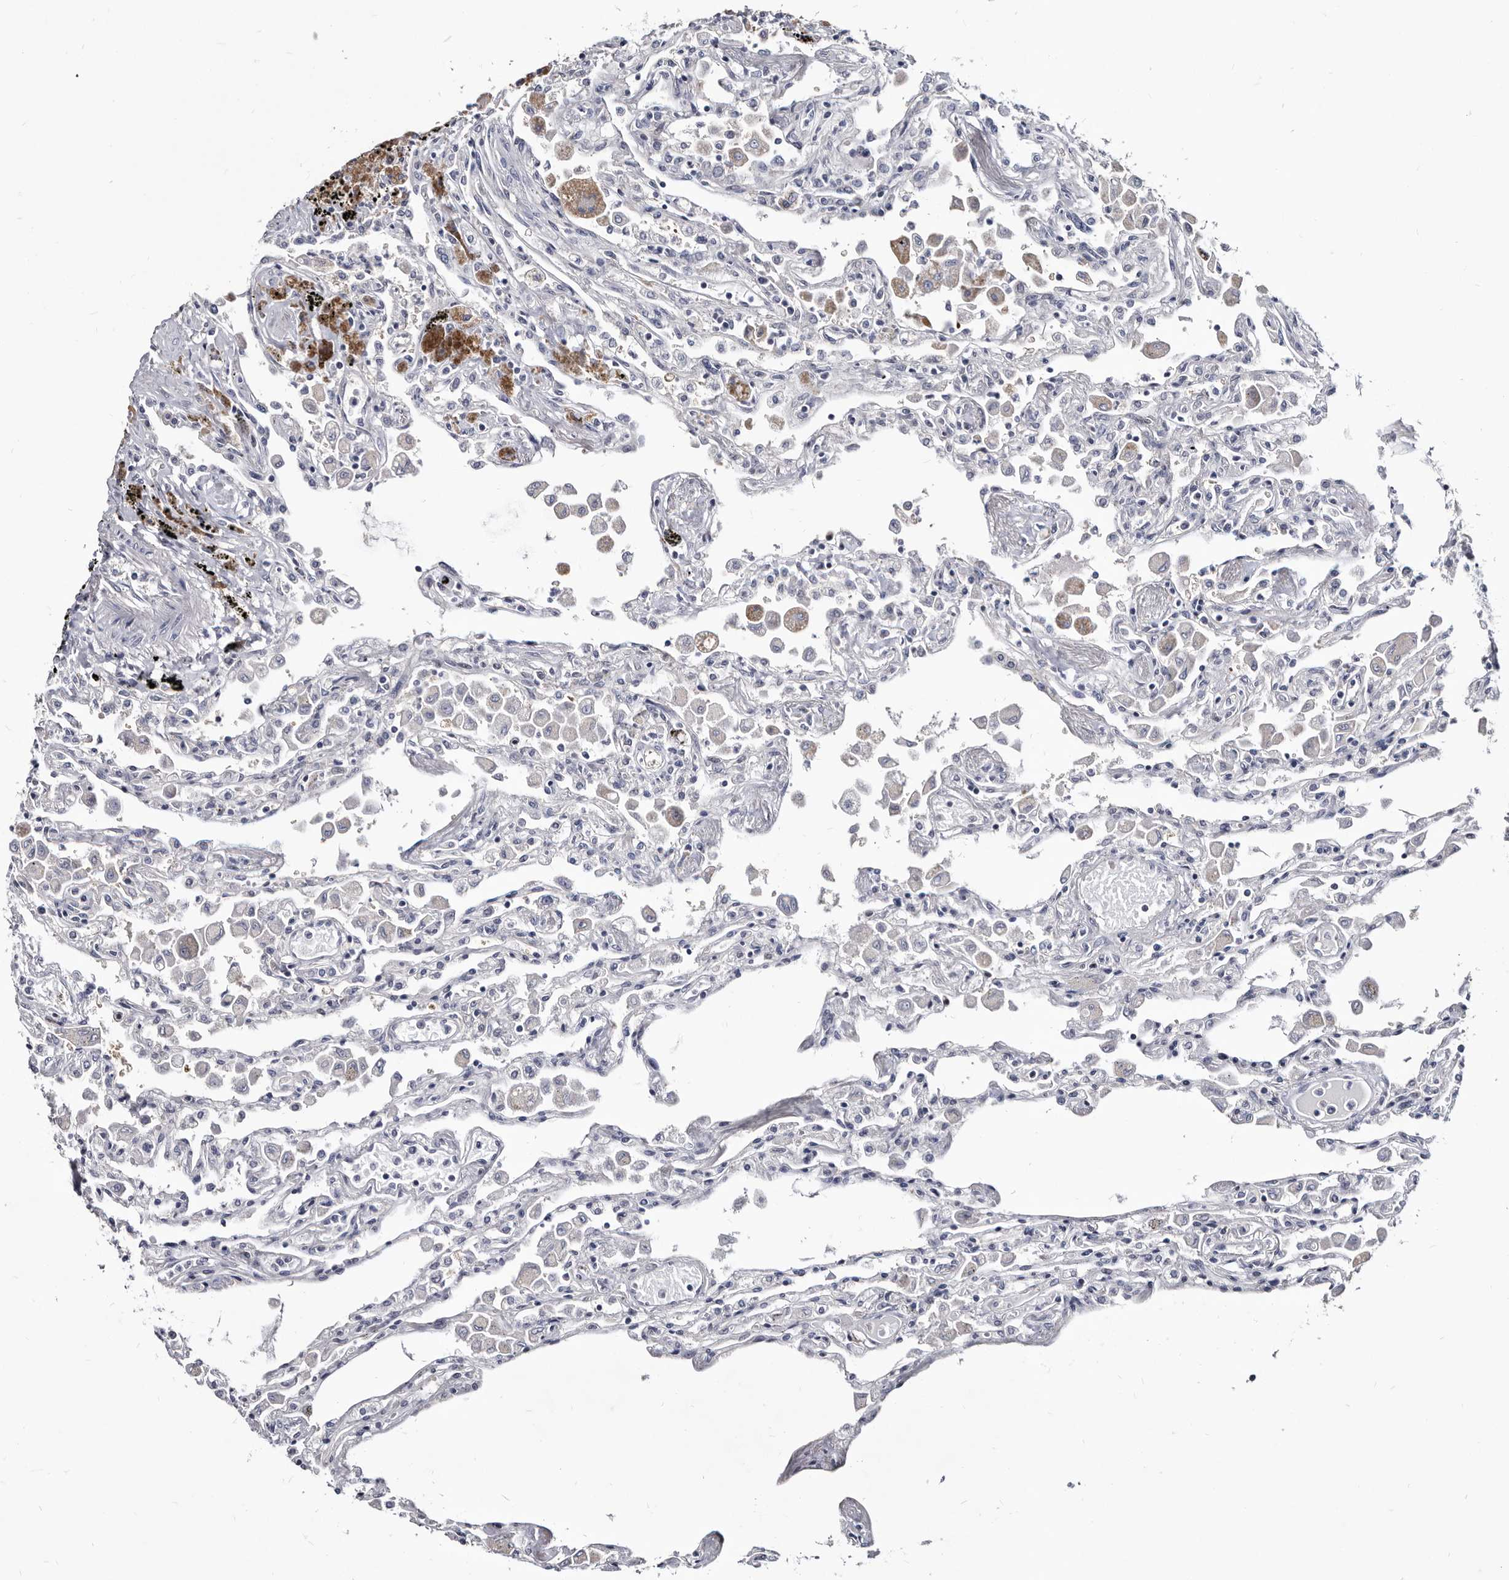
{"staining": {"intensity": "negative", "quantity": "none", "location": "none"}, "tissue": "lung", "cell_type": "Alveolar cells", "image_type": "normal", "snomed": [{"axis": "morphology", "description": "Normal tissue, NOS"}, {"axis": "topography", "description": "Bronchus"}, {"axis": "topography", "description": "Lung"}], "caption": "DAB (3,3'-diaminobenzidine) immunohistochemical staining of unremarkable human lung displays no significant positivity in alveolar cells.", "gene": "ABCF2", "patient": {"sex": "female", "age": 49}}